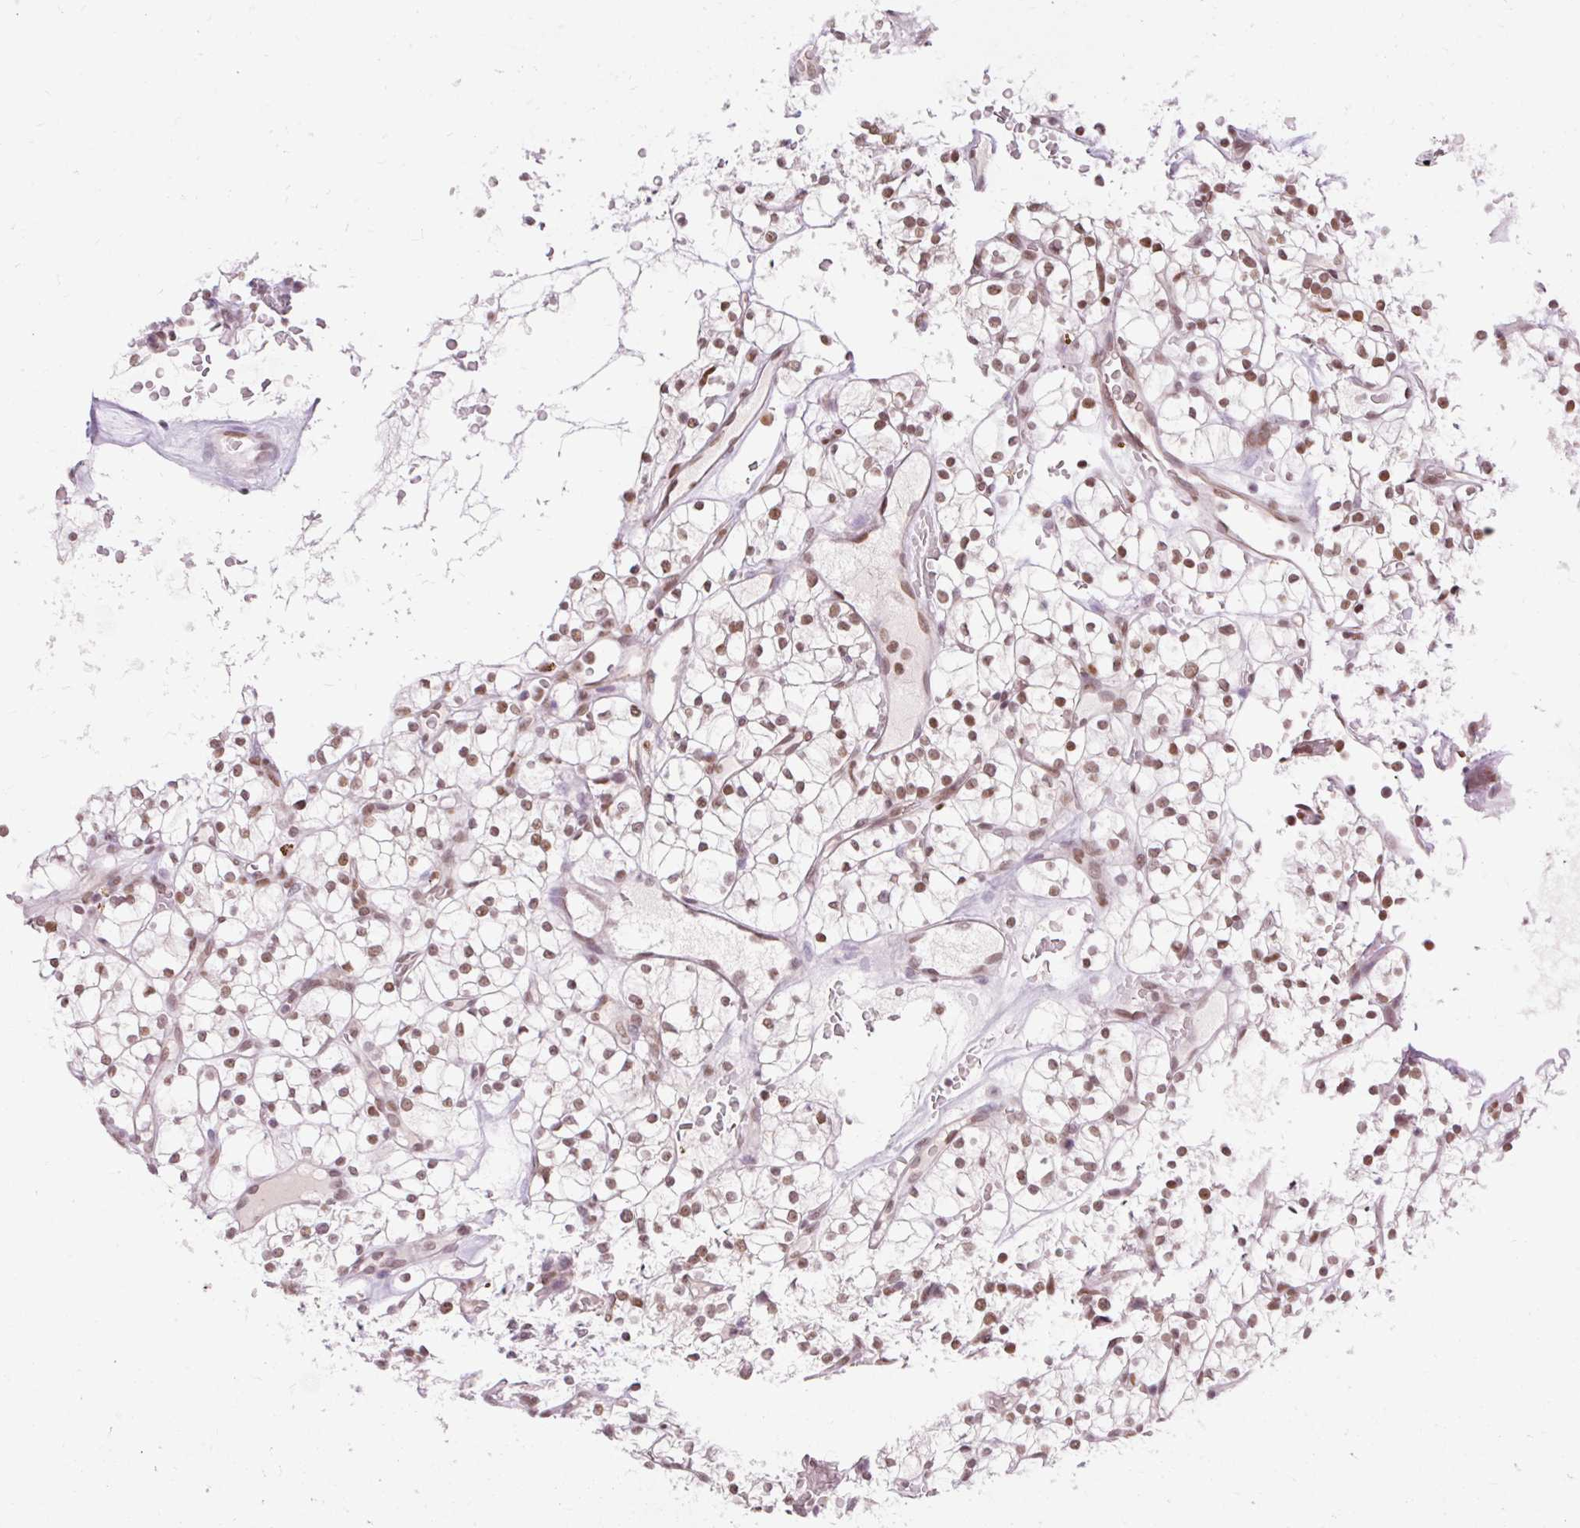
{"staining": {"intensity": "moderate", "quantity": ">75%", "location": "nuclear"}, "tissue": "renal cancer", "cell_type": "Tumor cells", "image_type": "cancer", "snomed": [{"axis": "morphology", "description": "Adenocarcinoma, NOS"}, {"axis": "topography", "description": "Kidney"}], "caption": "IHC (DAB) staining of human renal cancer exhibits moderate nuclear protein expression in approximately >75% of tumor cells.", "gene": "NPIPB12", "patient": {"sex": "female", "age": 64}}